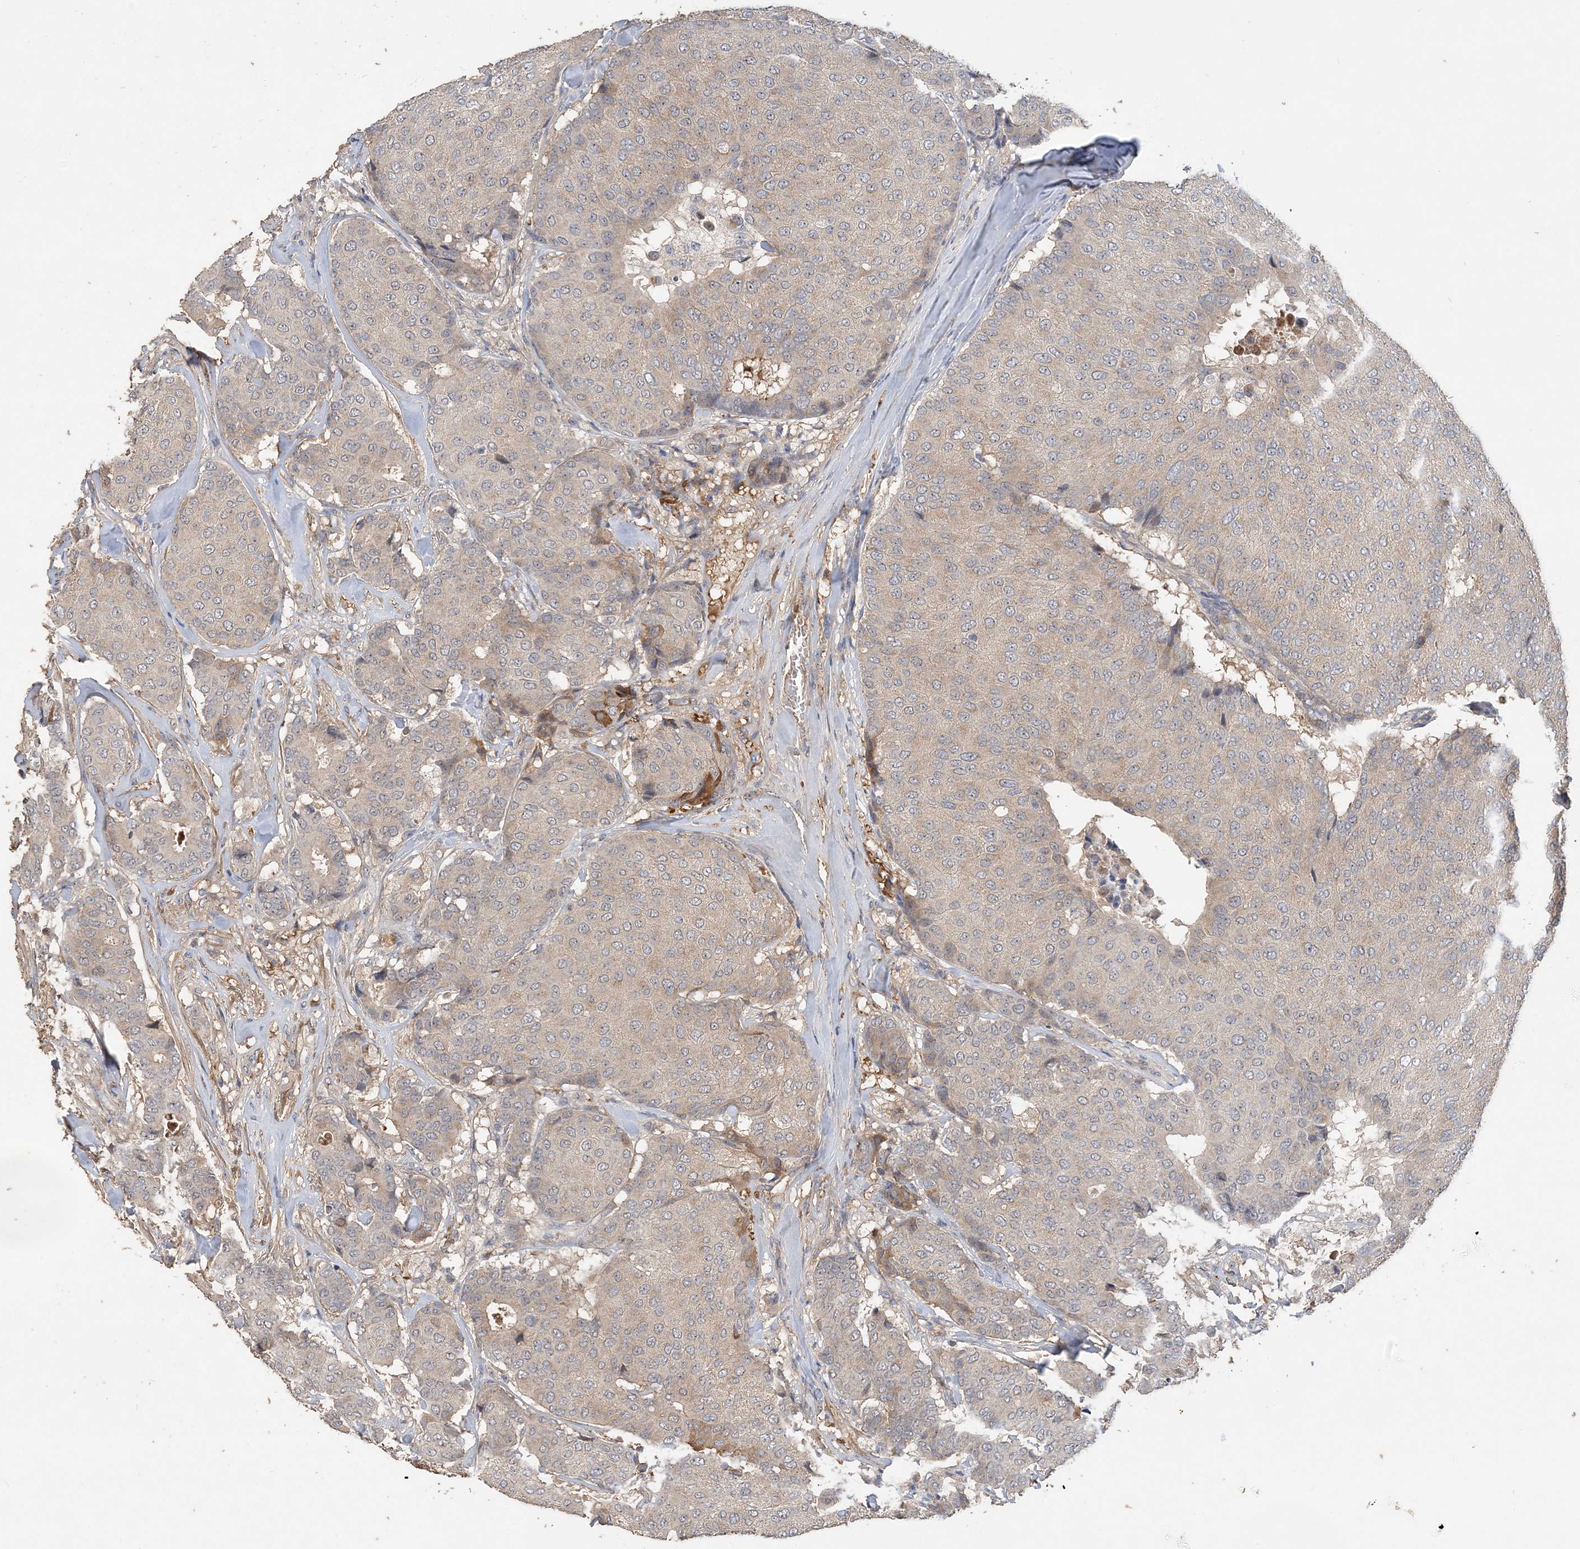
{"staining": {"intensity": "weak", "quantity": "<25%", "location": "cytoplasmic/membranous"}, "tissue": "breast cancer", "cell_type": "Tumor cells", "image_type": "cancer", "snomed": [{"axis": "morphology", "description": "Duct carcinoma"}, {"axis": "topography", "description": "Breast"}], "caption": "Immunohistochemistry histopathology image of human infiltrating ductal carcinoma (breast) stained for a protein (brown), which exhibits no staining in tumor cells.", "gene": "GRINA", "patient": {"sex": "female", "age": 75}}